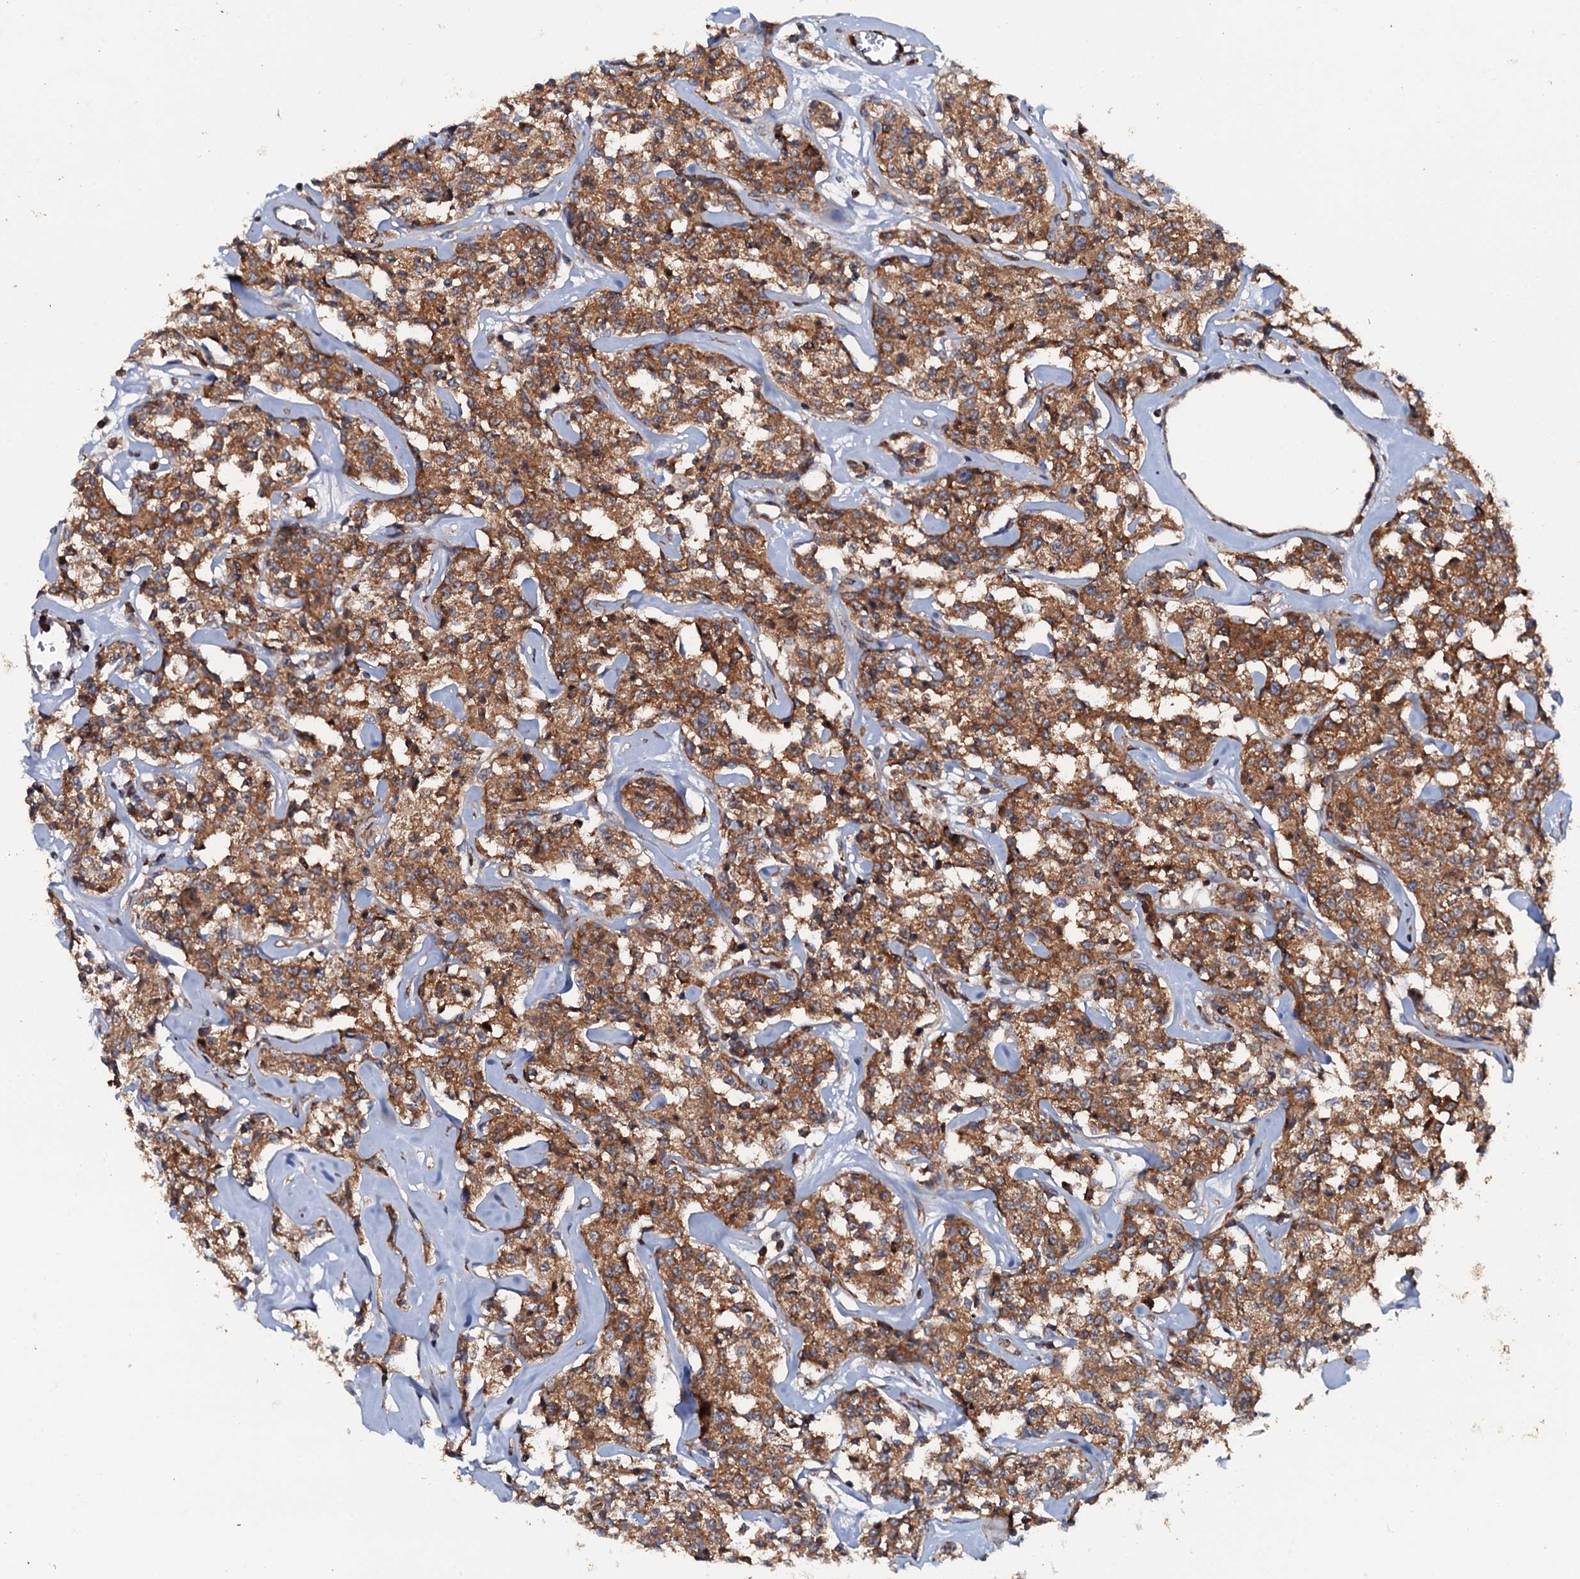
{"staining": {"intensity": "moderate", "quantity": ">75%", "location": "cytoplasmic/membranous"}, "tissue": "lymphoma", "cell_type": "Tumor cells", "image_type": "cancer", "snomed": [{"axis": "morphology", "description": "Malignant lymphoma, non-Hodgkin's type, Low grade"}, {"axis": "topography", "description": "Small intestine"}], "caption": "Tumor cells display moderate cytoplasmic/membranous positivity in approximately >75% of cells in malignant lymphoma, non-Hodgkin's type (low-grade). Ihc stains the protein in brown and the nuclei are stained blue.", "gene": "GRK2", "patient": {"sex": "female", "age": 59}}